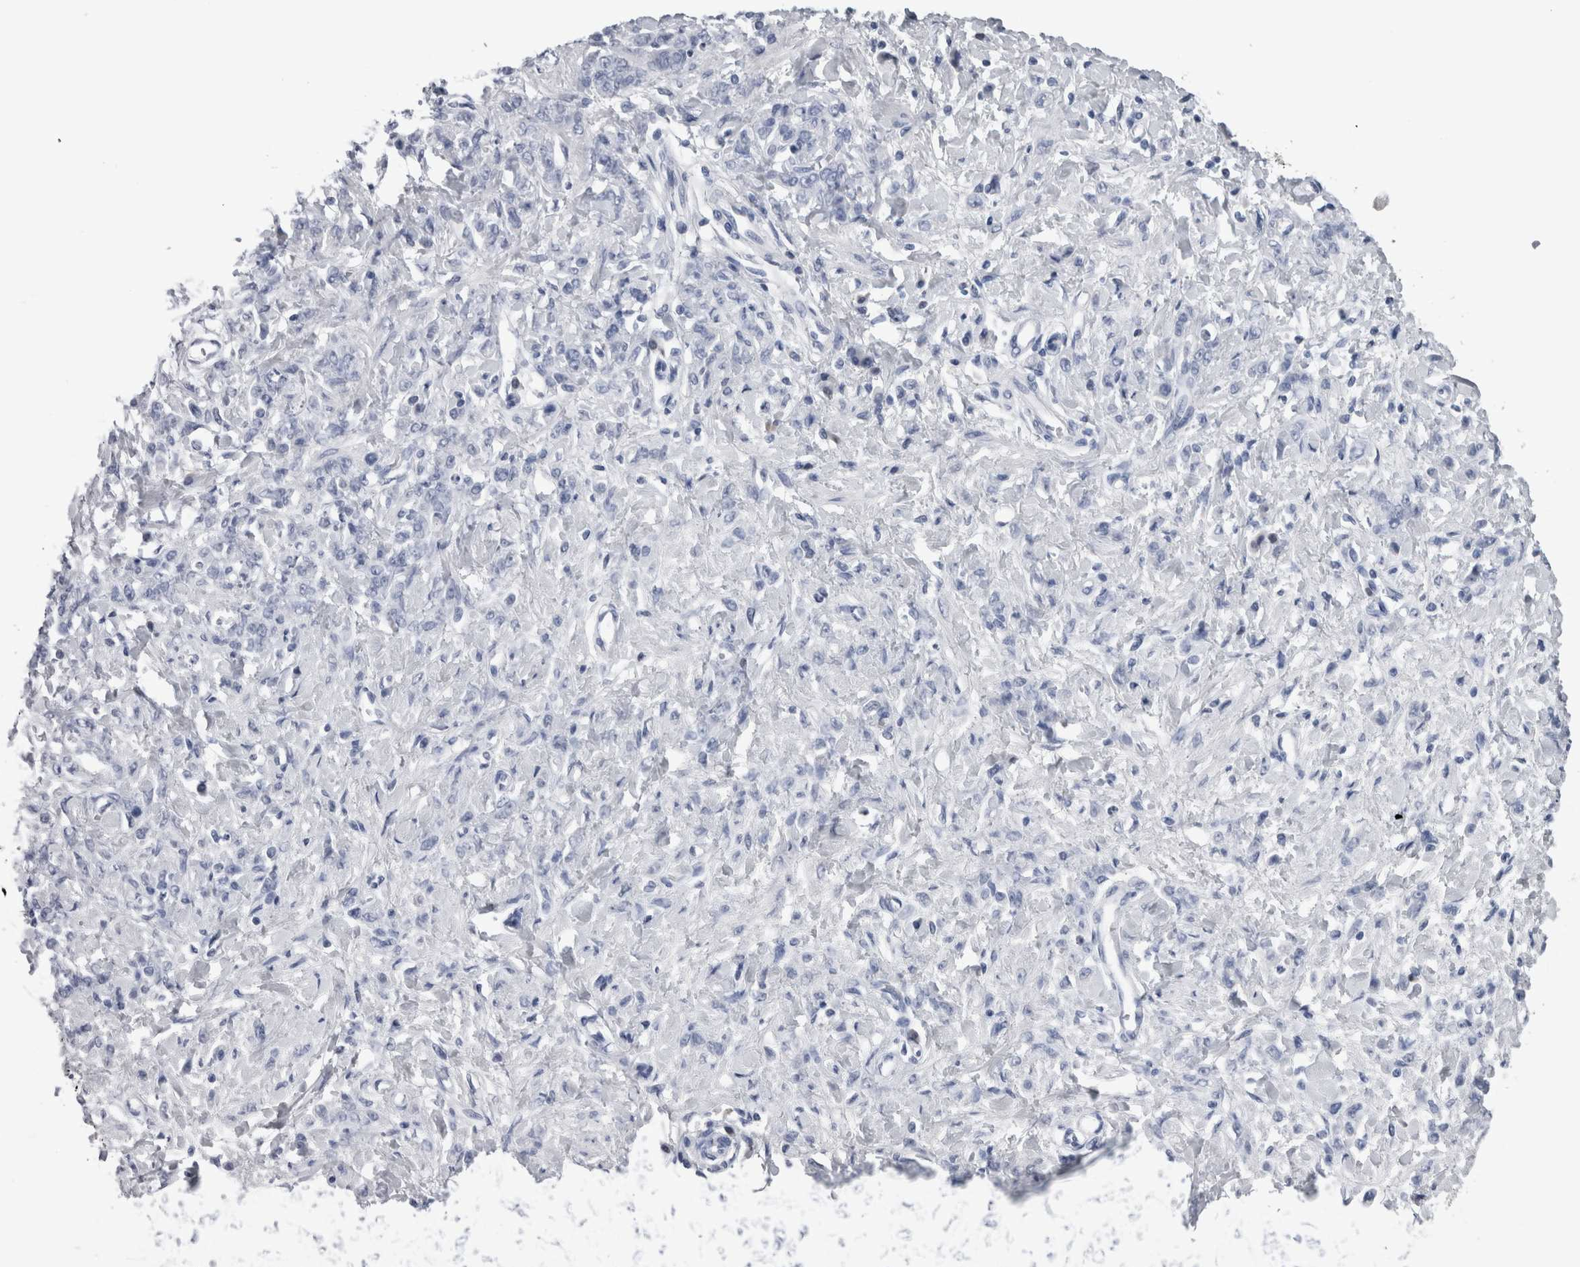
{"staining": {"intensity": "negative", "quantity": "none", "location": "none"}, "tissue": "stomach cancer", "cell_type": "Tumor cells", "image_type": "cancer", "snomed": [{"axis": "morphology", "description": "Normal tissue, NOS"}, {"axis": "morphology", "description": "Adenocarcinoma, NOS"}, {"axis": "topography", "description": "Stomach"}], "caption": "This is an immunohistochemistry photomicrograph of stomach adenocarcinoma. There is no positivity in tumor cells.", "gene": "CA8", "patient": {"sex": "male", "age": 82}}